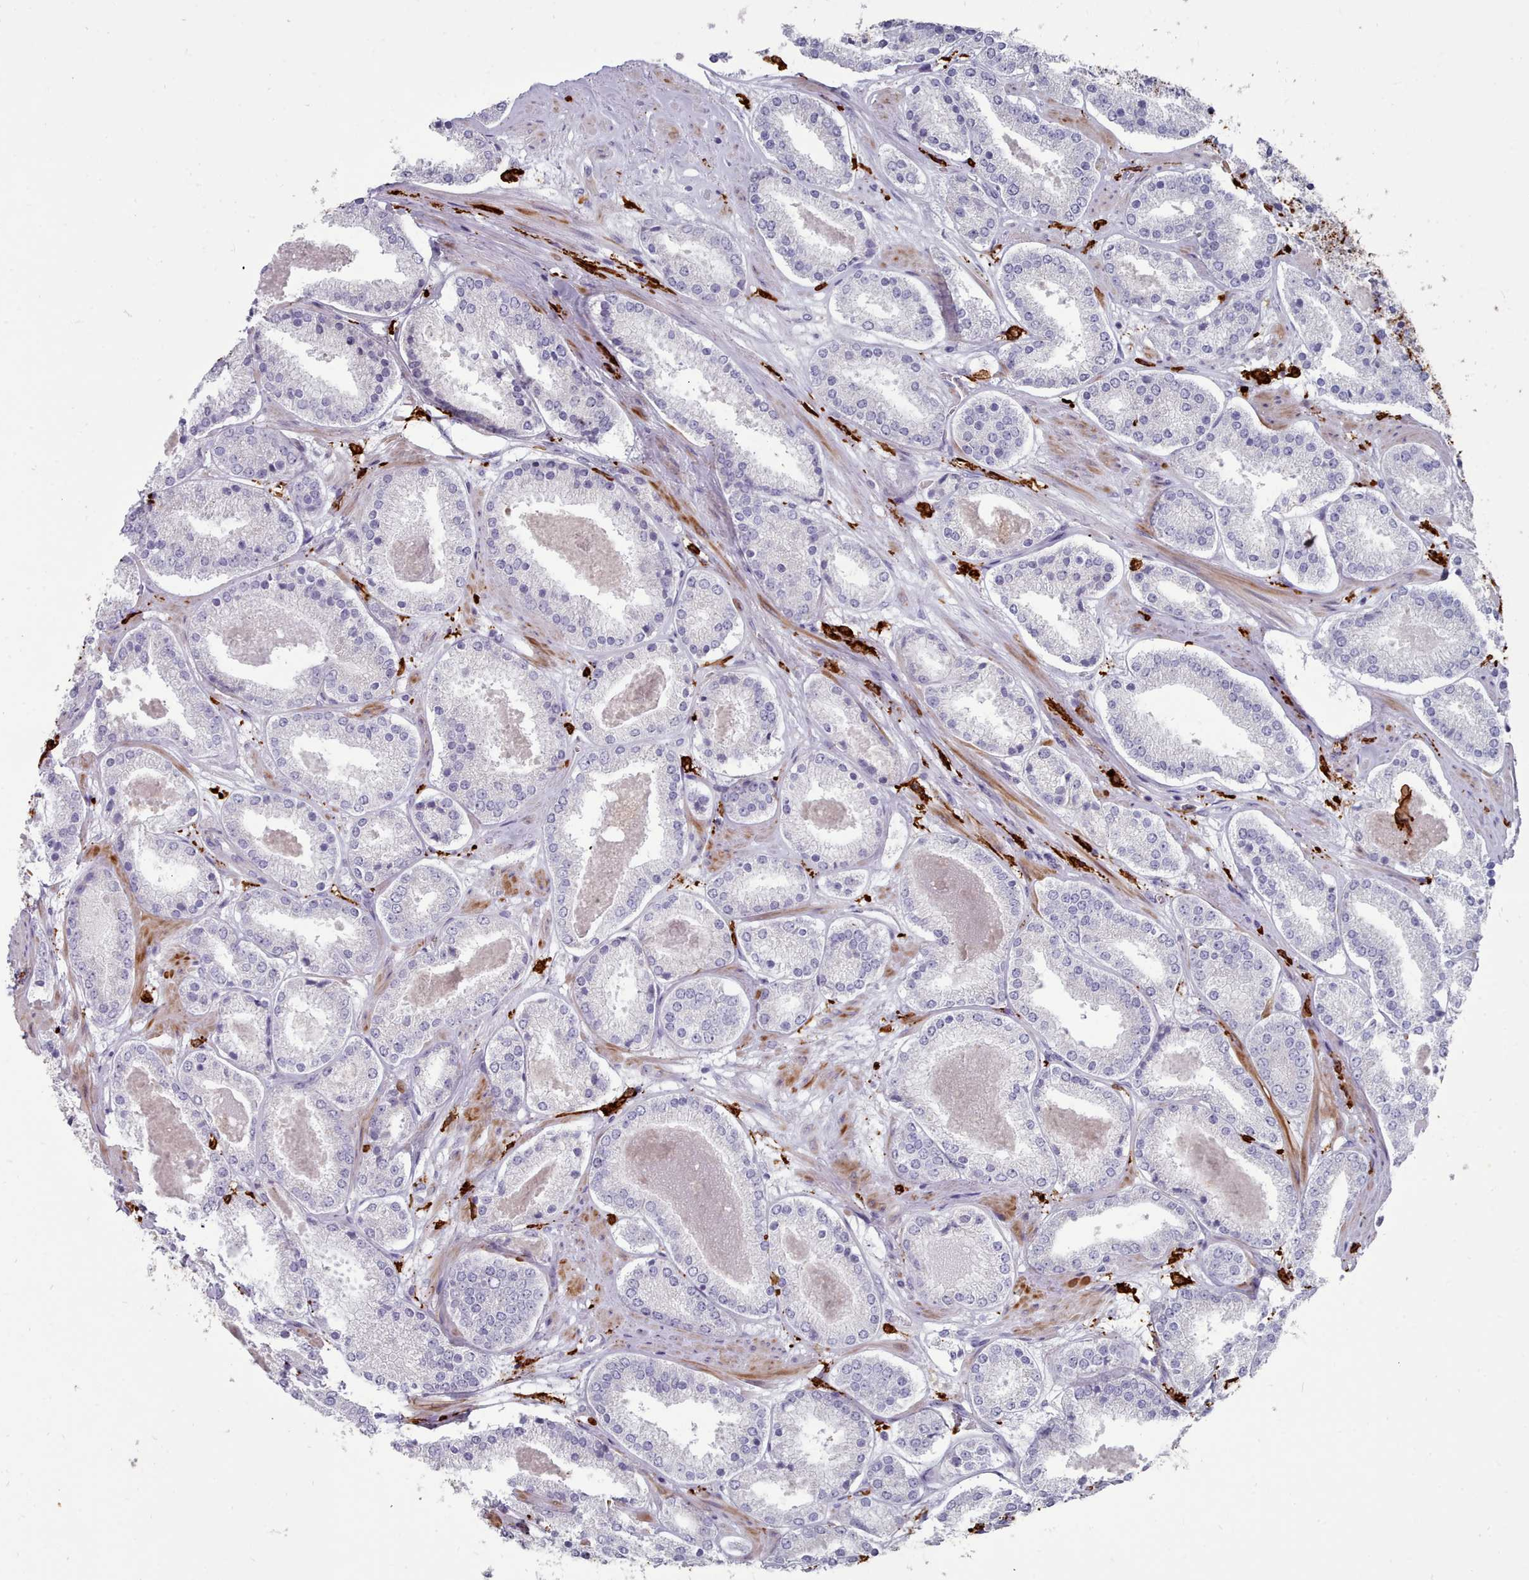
{"staining": {"intensity": "weak", "quantity": "<25%", "location": "cytoplasmic/membranous"}, "tissue": "prostate cancer", "cell_type": "Tumor cells", "image_type": "cancer", "snomed": [{"axis": "morphology", "description": "Adenocarcinoma, High grade"}, {"axis": "topography", "description": "Prostate"}], "caption": "This micrograph is of prostate cancer (adenocarcinoma (high-grade)) stained with immunohistochemistry (IHC) to label a protein in brown with the nuclei are counter-stained blue. There is no positivity in tumor cells.", "gene": "AIF1", "patient": {"sex": "male", "age": 63}}